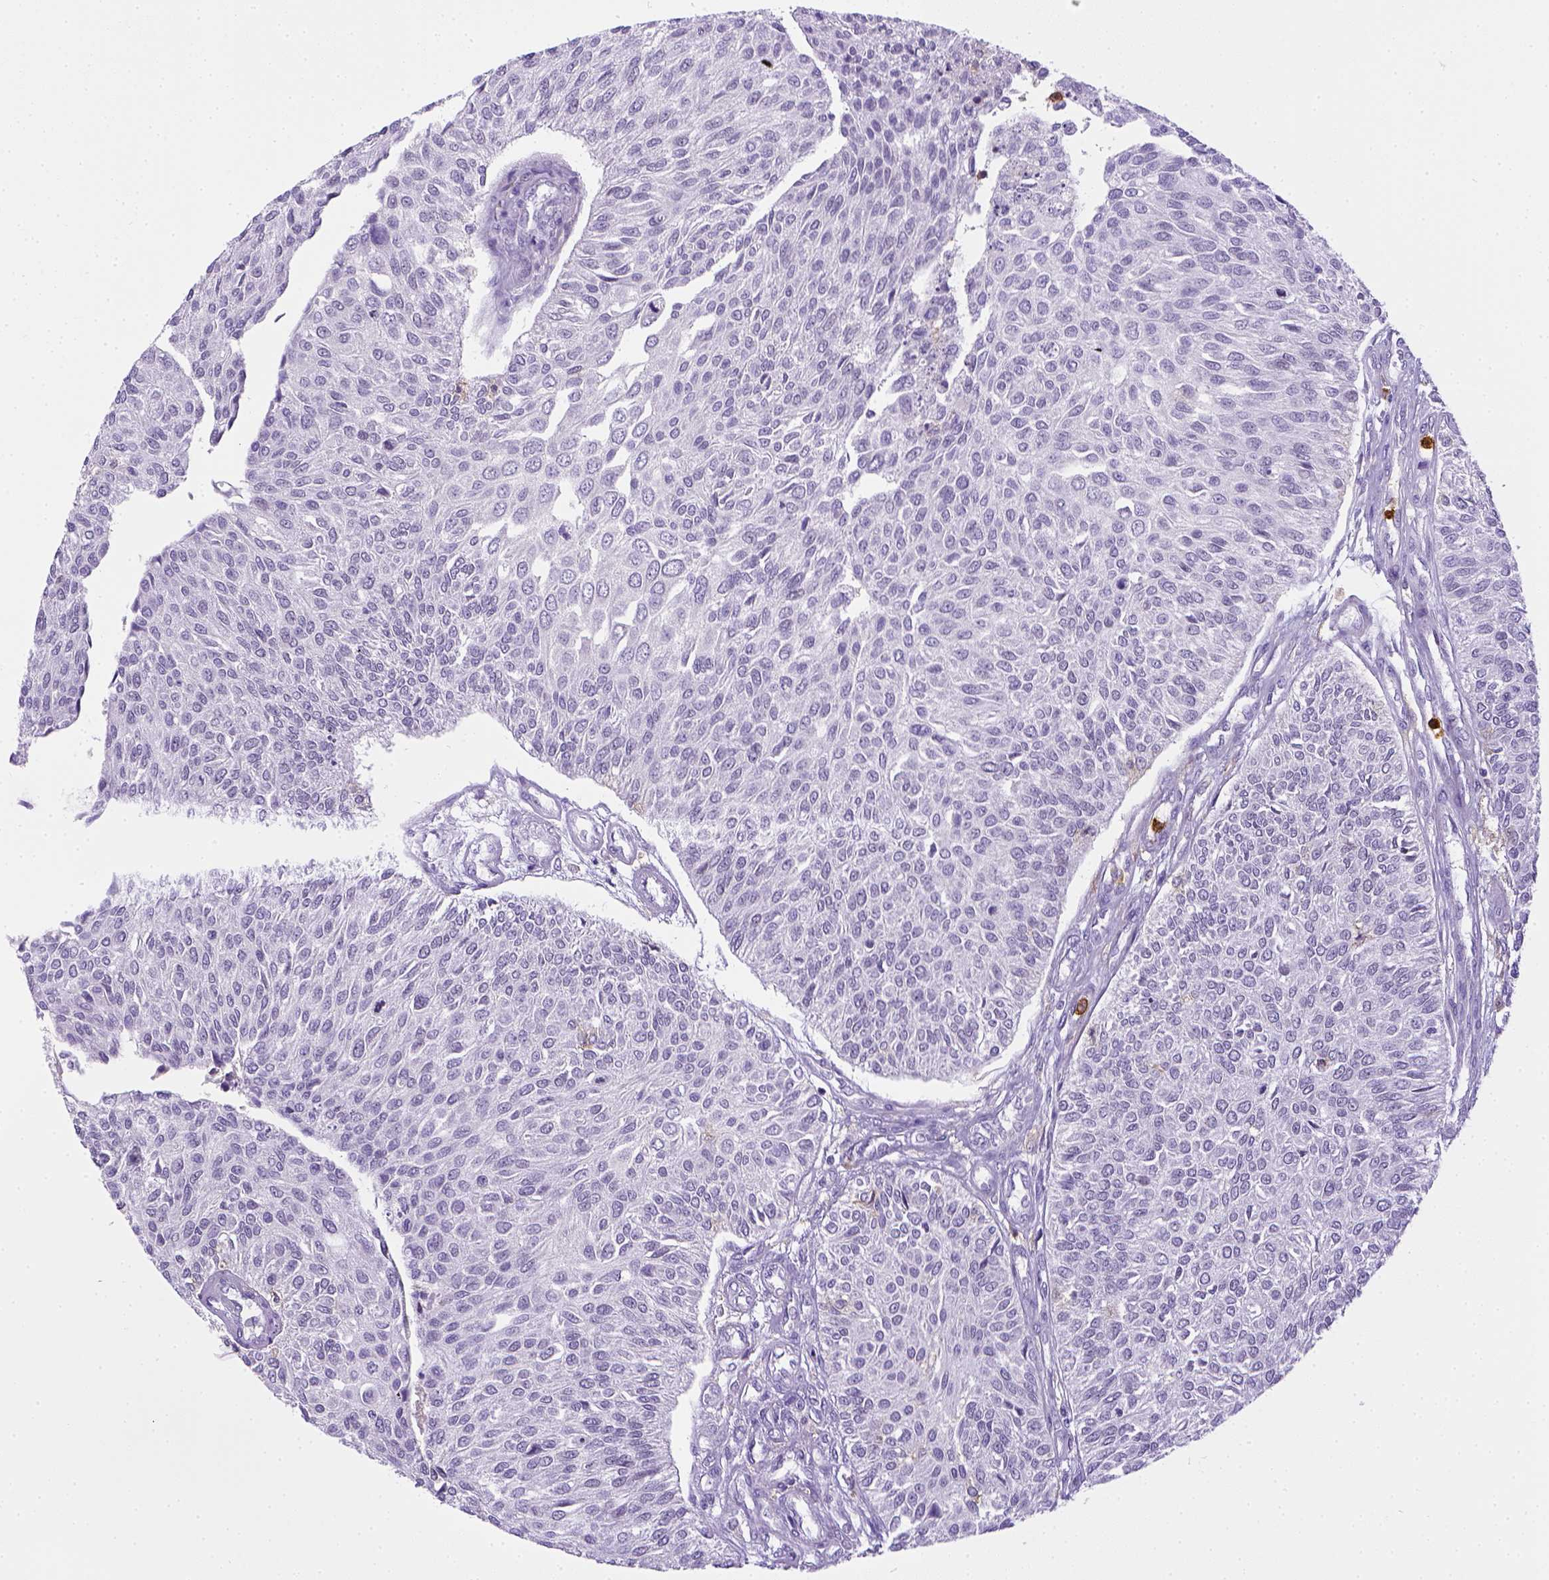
{"staining": {"intensity": "negative", "quantity": "none", "location": "none"}, "tissue": "urothelial cancer", "cell_type": "Tumor cells", "image_type": "cancer", "snomed": [{"axis": "morphology", "description": "Urothelial carcinoma, NOS"}, {"axis": "topography", "description": "Urinary bladder"}], "caption": "DAB immunohistochemical staining of urothelial cancer demonstrates no significant staining in tumor cells.", "gene": "ITGAM", "patient": {"sex": "male", "age": 55}}